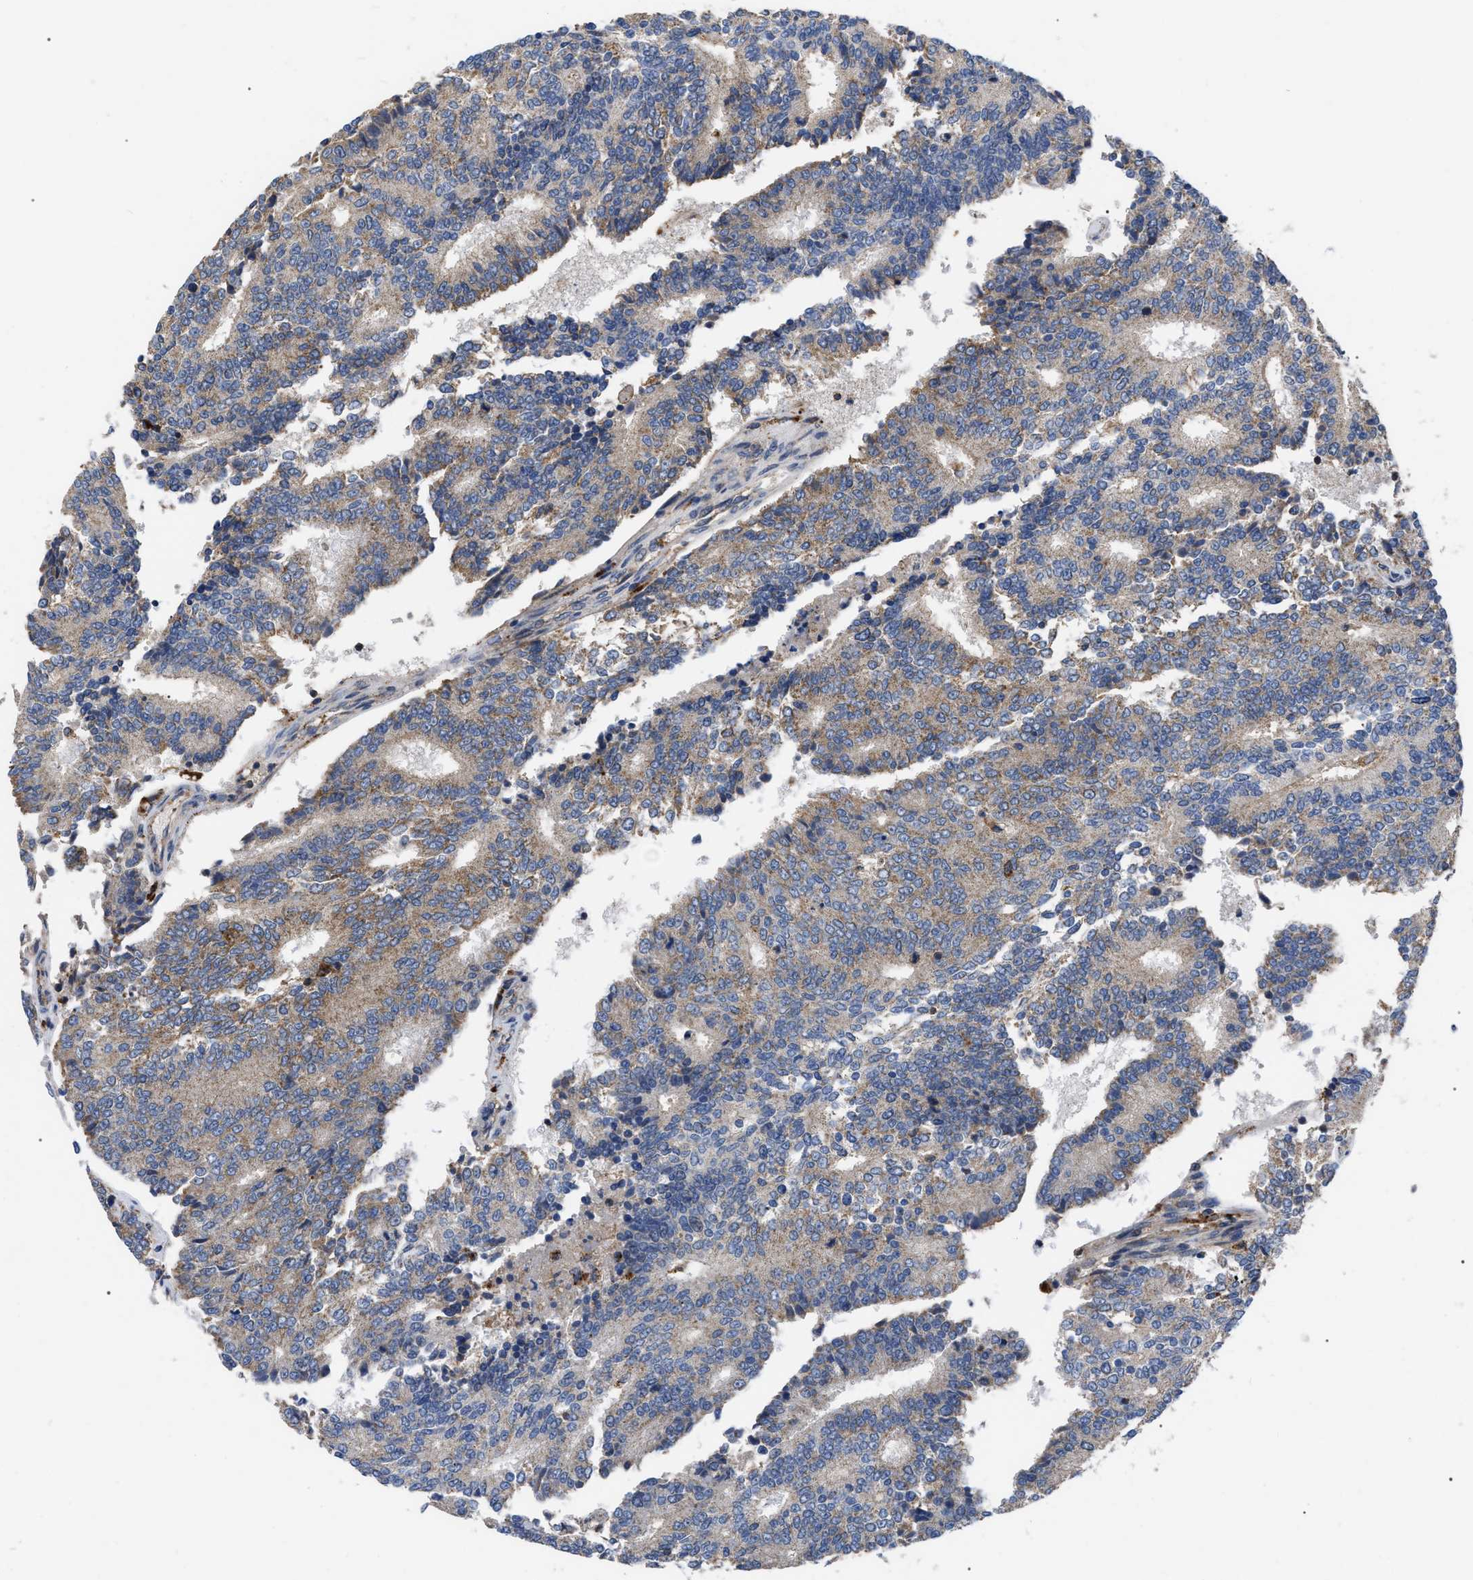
{"staining": {"intensity": "weak", "quantity": ">75%", "location": "cytoplasmic/membranous"}, "tissue": "prostate cancer", "cell_type": "Tumor cells", "image_type": "cancer", "snomed": [{"axis": "morphology", "description": "Normal tissue, NOS"}, {"axis": "morphology", "description": "Adenocarcinoma, High grade"}, {"axis": "topography", "description": "Prostate"}, {"axis": "topography", "description": "Seminal veicle"}], "caption": "A histopathology image of prostate high-grade adenocarcinoma stained for a protein reveals weak cytoplasmic/membranous brown staining in tumor cells. Using DAB (3,3'-diaminobenzidine) (brown) and hematoxylin (blue) stains, captured at high magnification using brightfield microscopy.", "gene": "FAM171A2", "patient": {"sex": "male", "age": 55}}